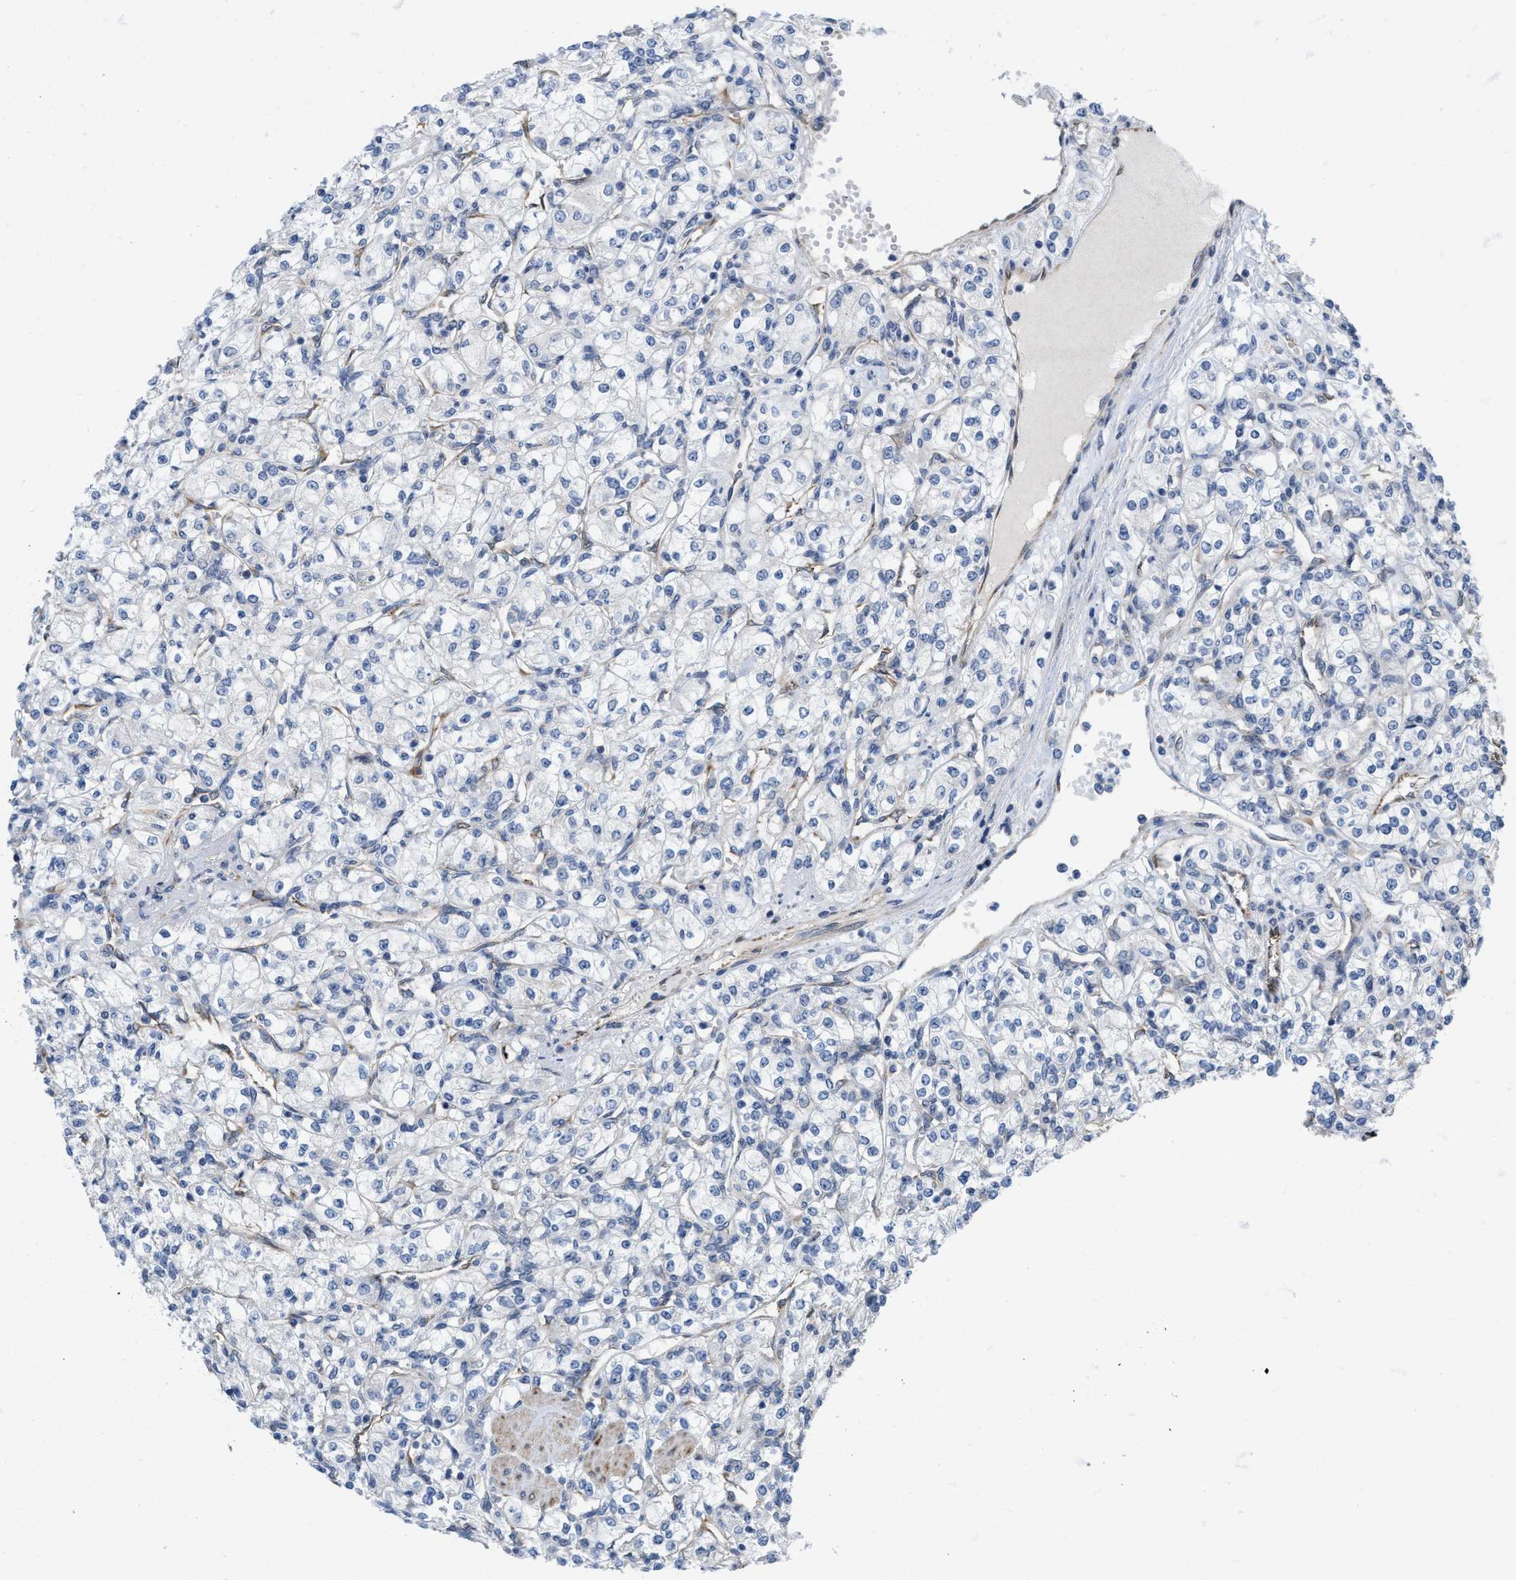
{"staining": {"intensity": "negative", "quantity": "none", "location": "none"}, "tissue": "renal cancer", "cell_type": "Tumor cells", "image_type": "cancer", "snomed": [{"axis": "morphology", "description": "Adenocarcinoma, NOS"}, {"axis": "topography", "description": "Kidney"}], "caption": "There is no significant positivity in tumor cells of renal cancer.", "gene": "EOGT", "patient": {"sex": "male", "age": 77}}